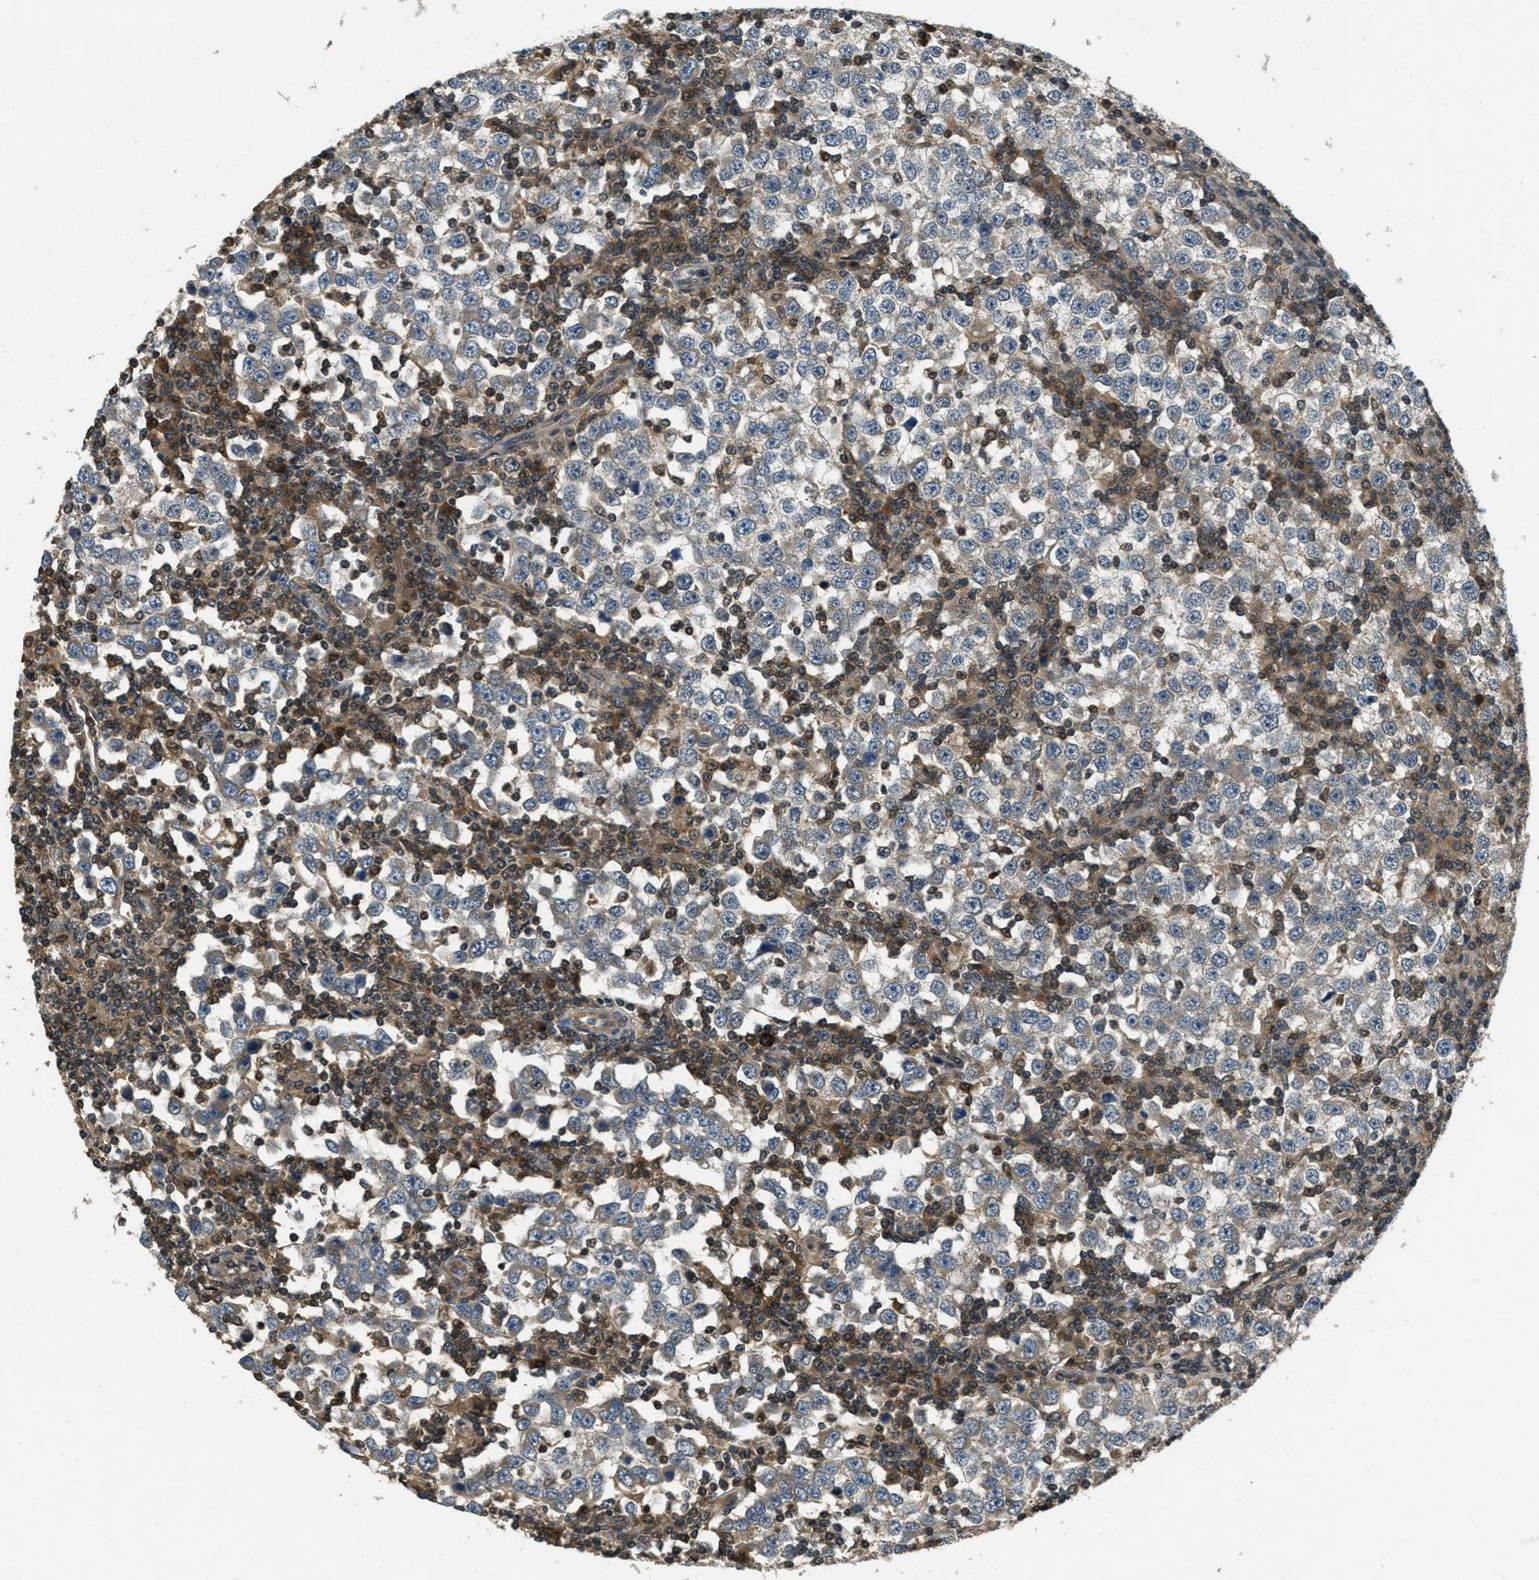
{"staining": {"intensity": "negative", "quantity": "none", "location": "none"}, "tissue": "testis cancer", "cell_type": "Tumor cells", "image_type": "cancer", "snomed": [{"axis": "morphology", "description": "Seminoma, NOS"}, {"axis": "topography", "description": "Testis"}], "caption": "This is a photomicrograph of immunohistochemistry (IHC) staining of seminoma (testis), which shows no staining in tumor cells. (Immunohistochemistry (ihc), brightfield microscopy, high magnification).", "gene": "DUSP6", "patient": {"sex": "male", "age": 65}}